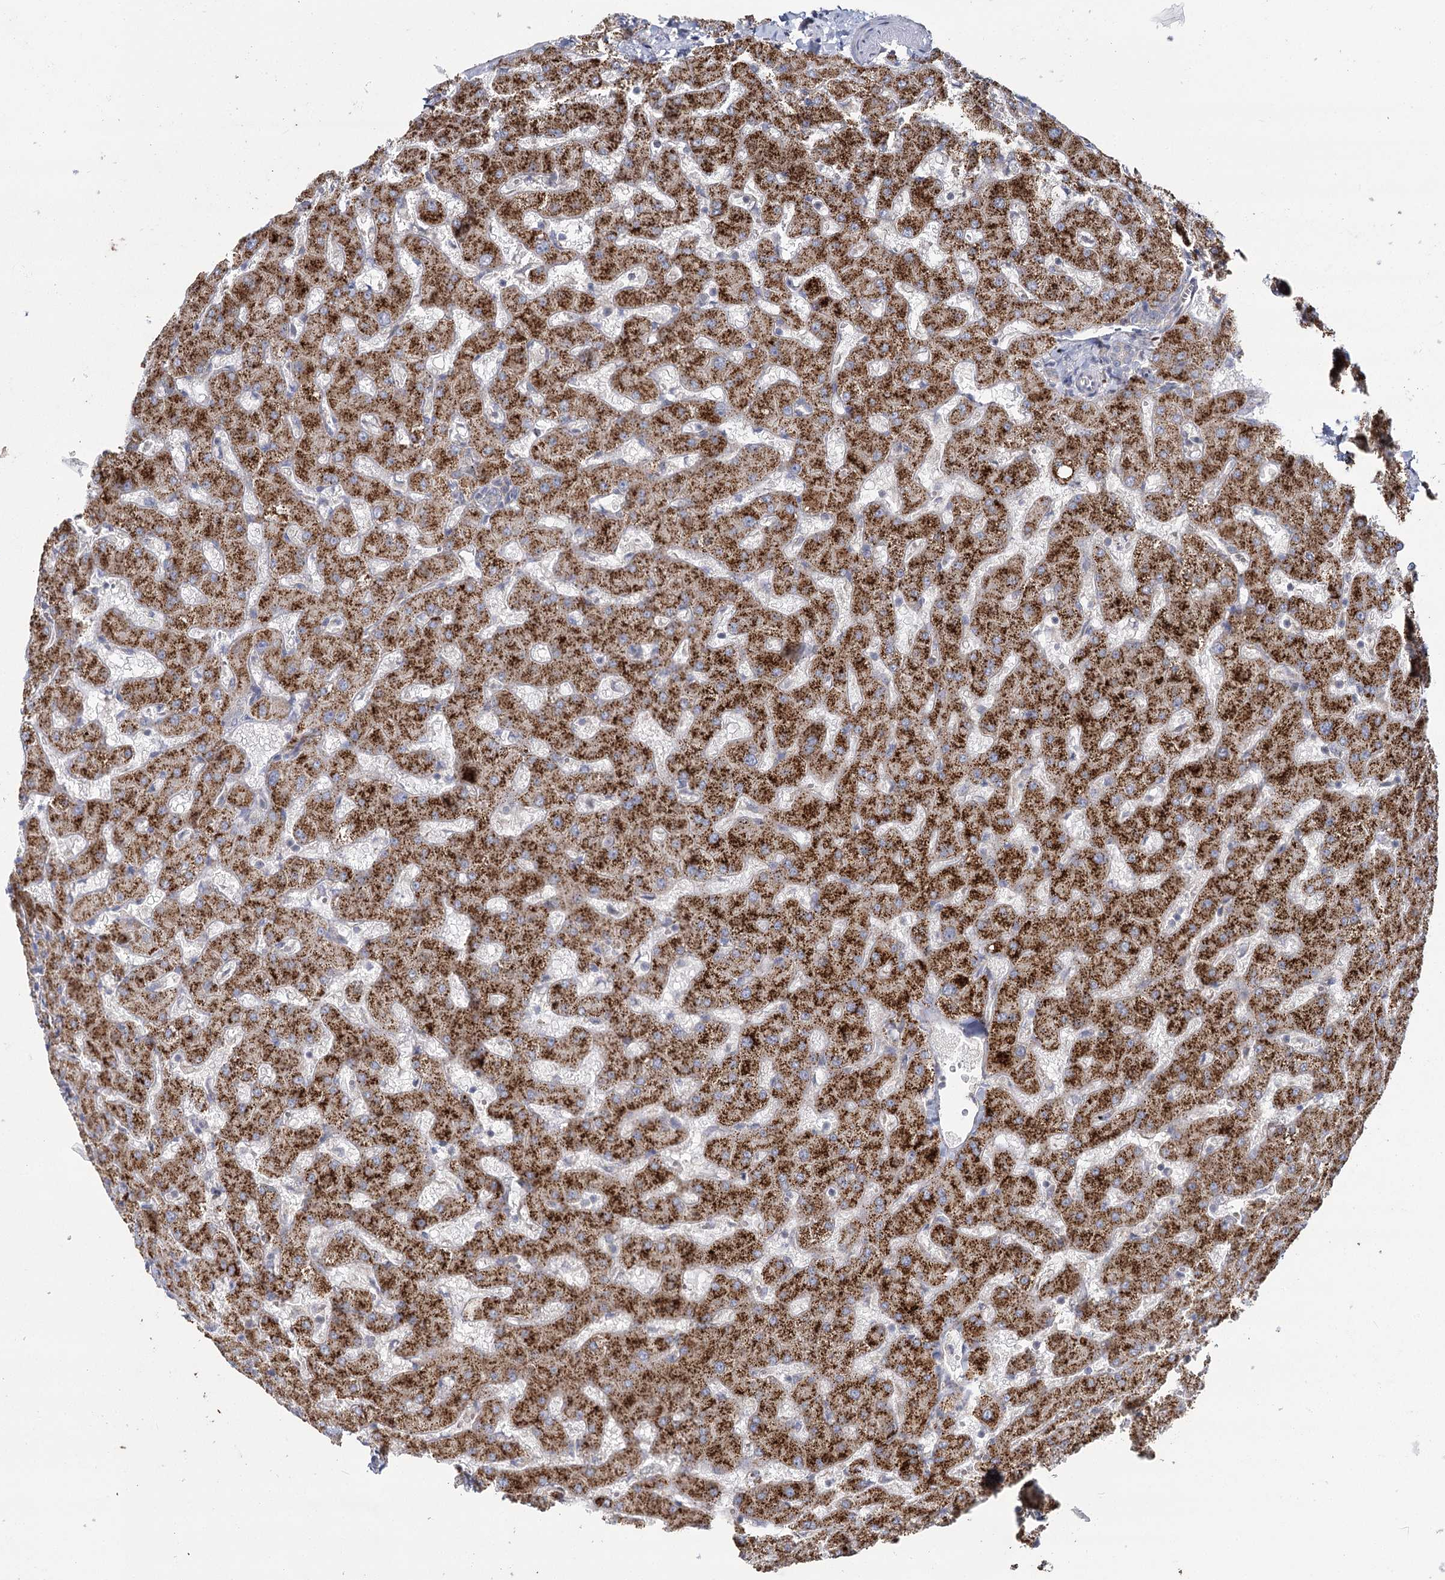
{"staining": {"intensity": "weak", "quantity": "25%-75%", "location": "cytoplasmic/membranous"}, "tissue": "liver", "cell_type": "Cholangiocytes", "image_type": "normal", "snomed": [{"axis": "morphology", "description": "Normal tissue, NOS"}, {"axis": "topography", "description": "Liver"}], "caption": "A photomicrograph of human liver stained for a protein exhibits weak cytoplasmic/membranous brown staining in cholangiocytes.", "gene": "ACOX2", "patient": {"sex": "female", "age": 63}}